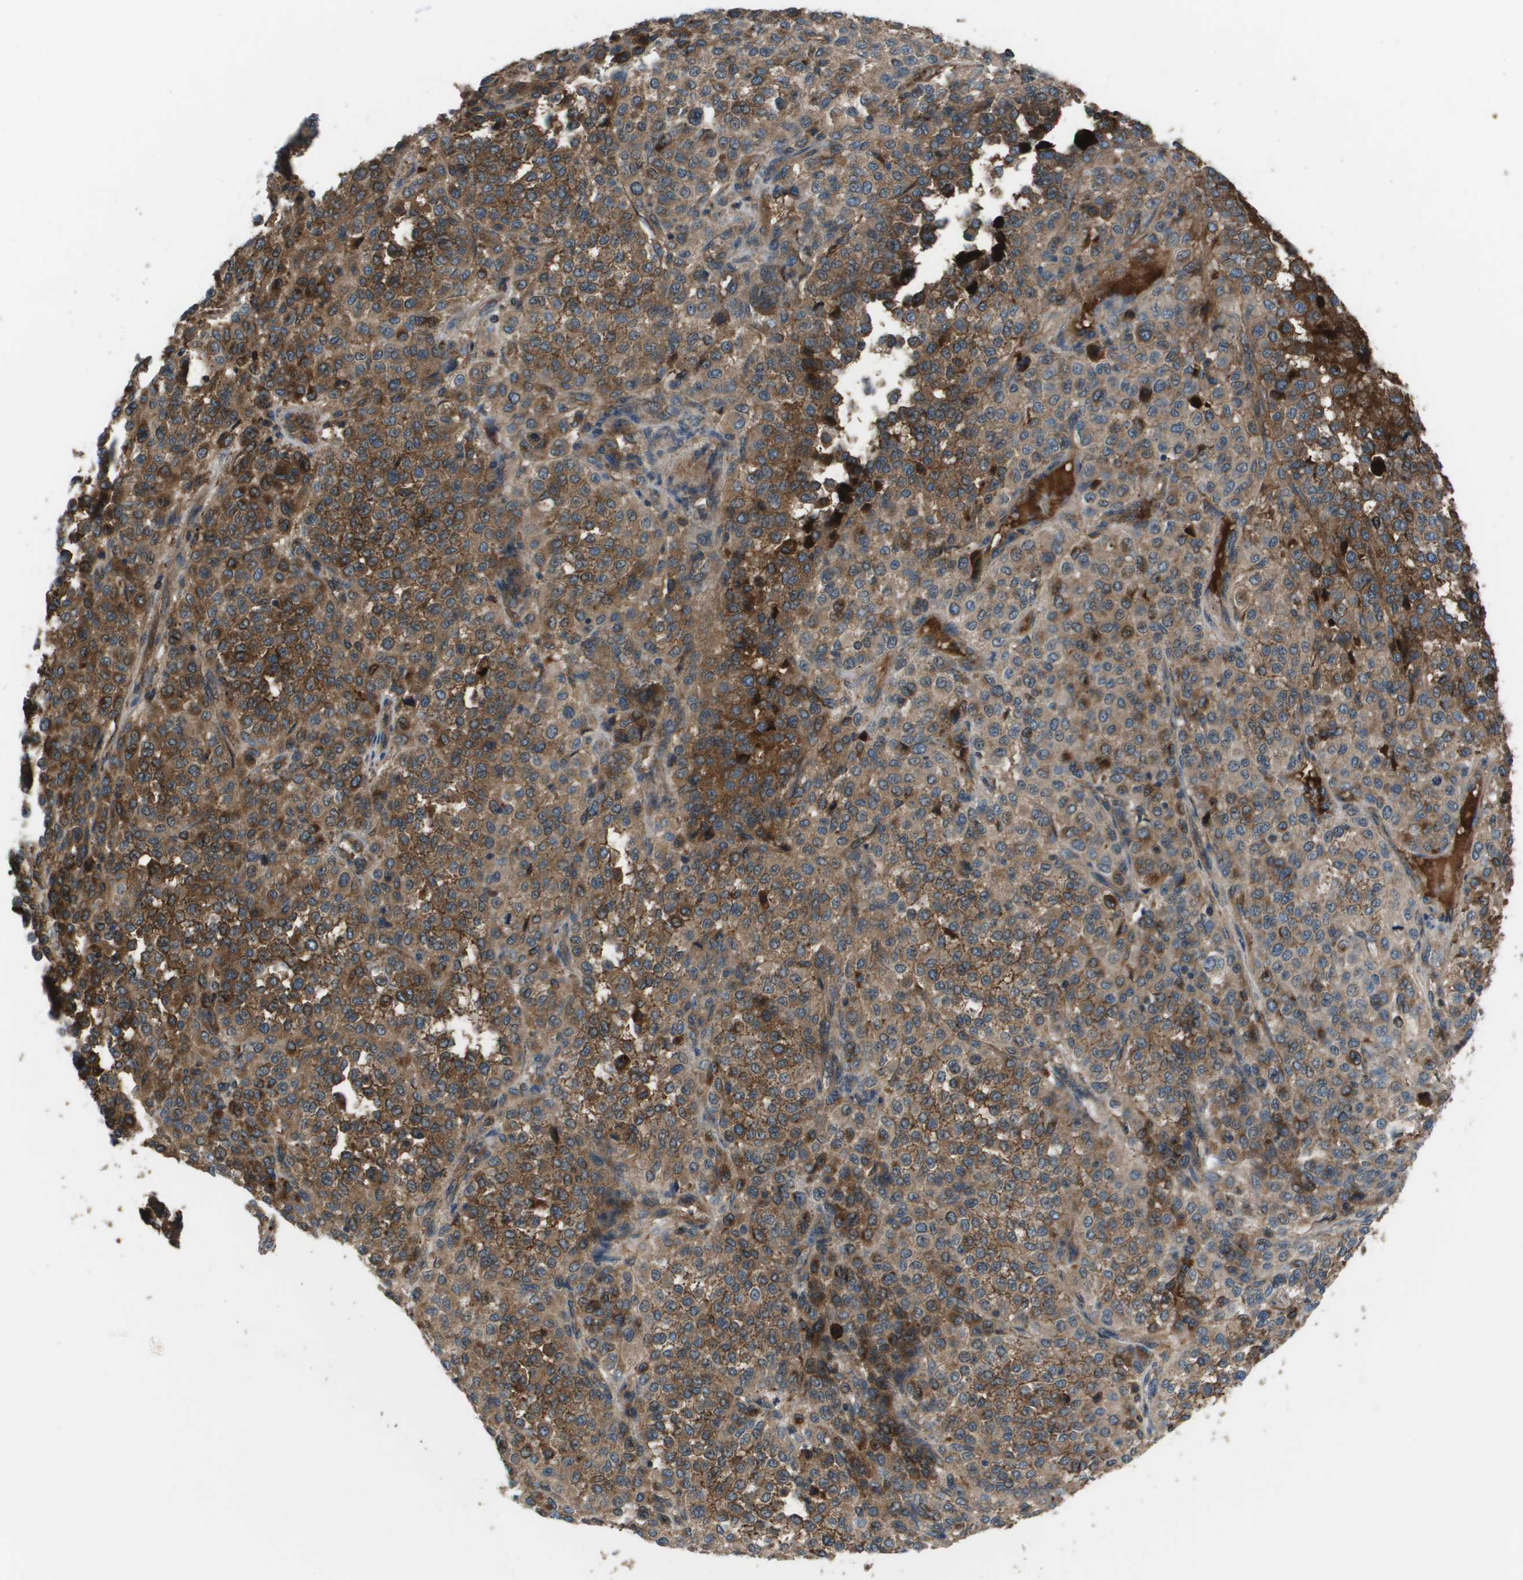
{"staining": {"intensity": "moderate", "quantity": ">75%", "location": "cytoplasmic/membranous"}, "tissue": "melanoma", "cell_type": "Tumor cells", "image_type": "cancer", "snomed": [{"axis": "morphology", "description": "Malignant melanoma, Metastatic site"}, {"axis": "topography", "description": "Pancreas"}], "caption": "About >75% of tumor cells in human malignant melanoma (metastatic site) display moderate cytoplasmic/membranous protein expression as visualized by brown immunohistochemical staining.", "gene": "PCOLCE", "patient": {"sex": "female", "age": 30}}